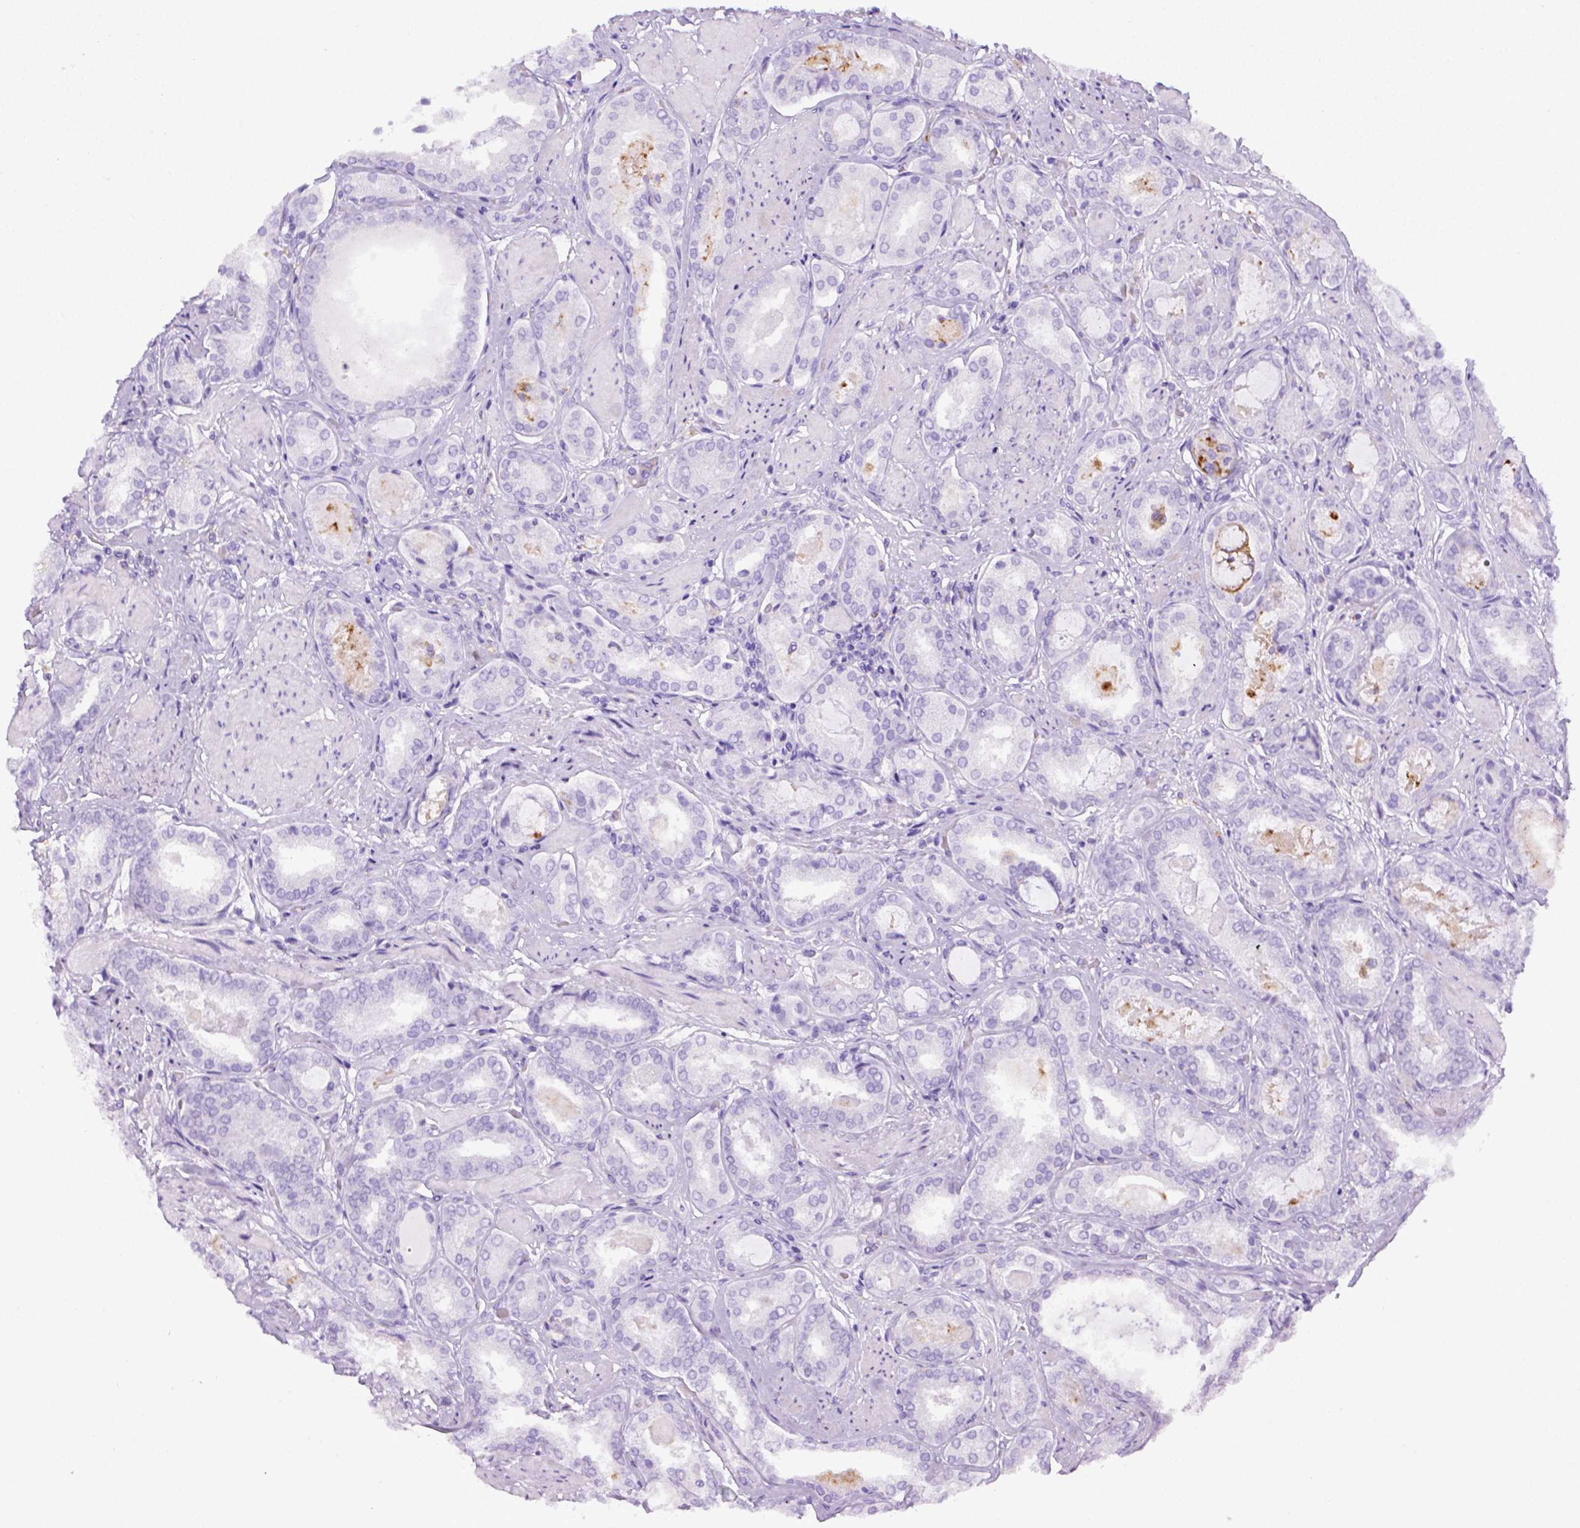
{"staining": {"intensity": "negative", "quantity": "none", "location": "none"}, "tissue": "prostate cancer", "cell_type": "Tumor cells", "image_type": "cancer", "snomed": [{"axis": "morphology", "description": "Adenocarcinoma, High grade"}, {"axis": "topography", "description": "Prostate"}], "caption": "This is an immunohistochemistry micrograph of human prostate cancer (high-grade adenocarcinoma). There is no positivity in tumor cells.", "gene": "CD68", "patient": {"sex": "male", "age": 63}}